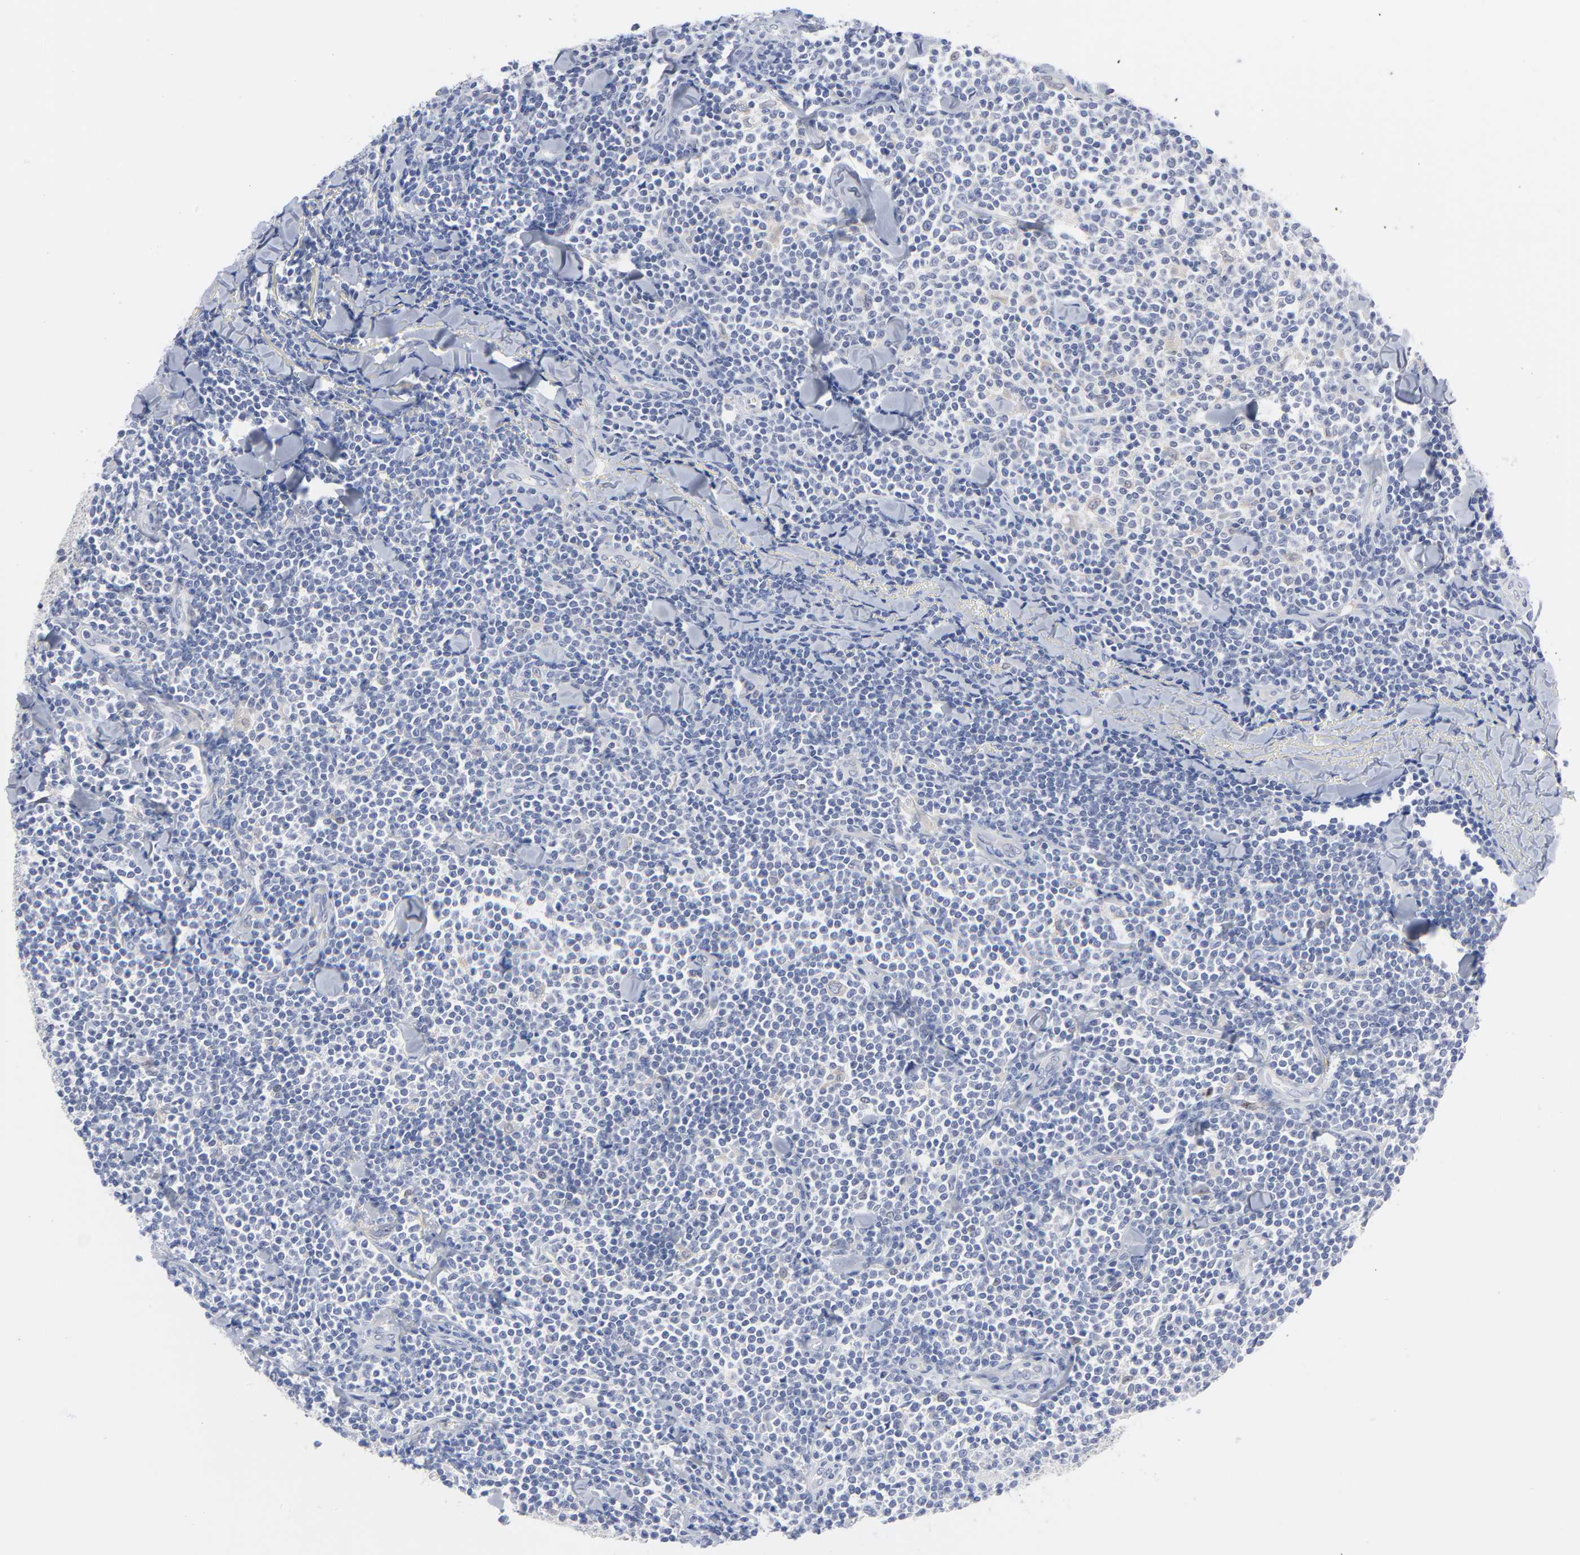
{"staining": {"intensity": "negative", "quantity": "none", "location": "none"}, "tissue": "lymphoma", "cell_type": "Tumor cells", "image_type": "cancer", "snomed": [{"axis": "morphology", "description": "Malignant lymphoma, non-Hodgkin's type, Low grade"}, {"axis": "topography", "description": "Soft tissue"}], "caption": "There is no significant expression in tumor cells of lymphoma.", "gene": "CLEC4G", "patient": {"sex": "male", "age": 92}}